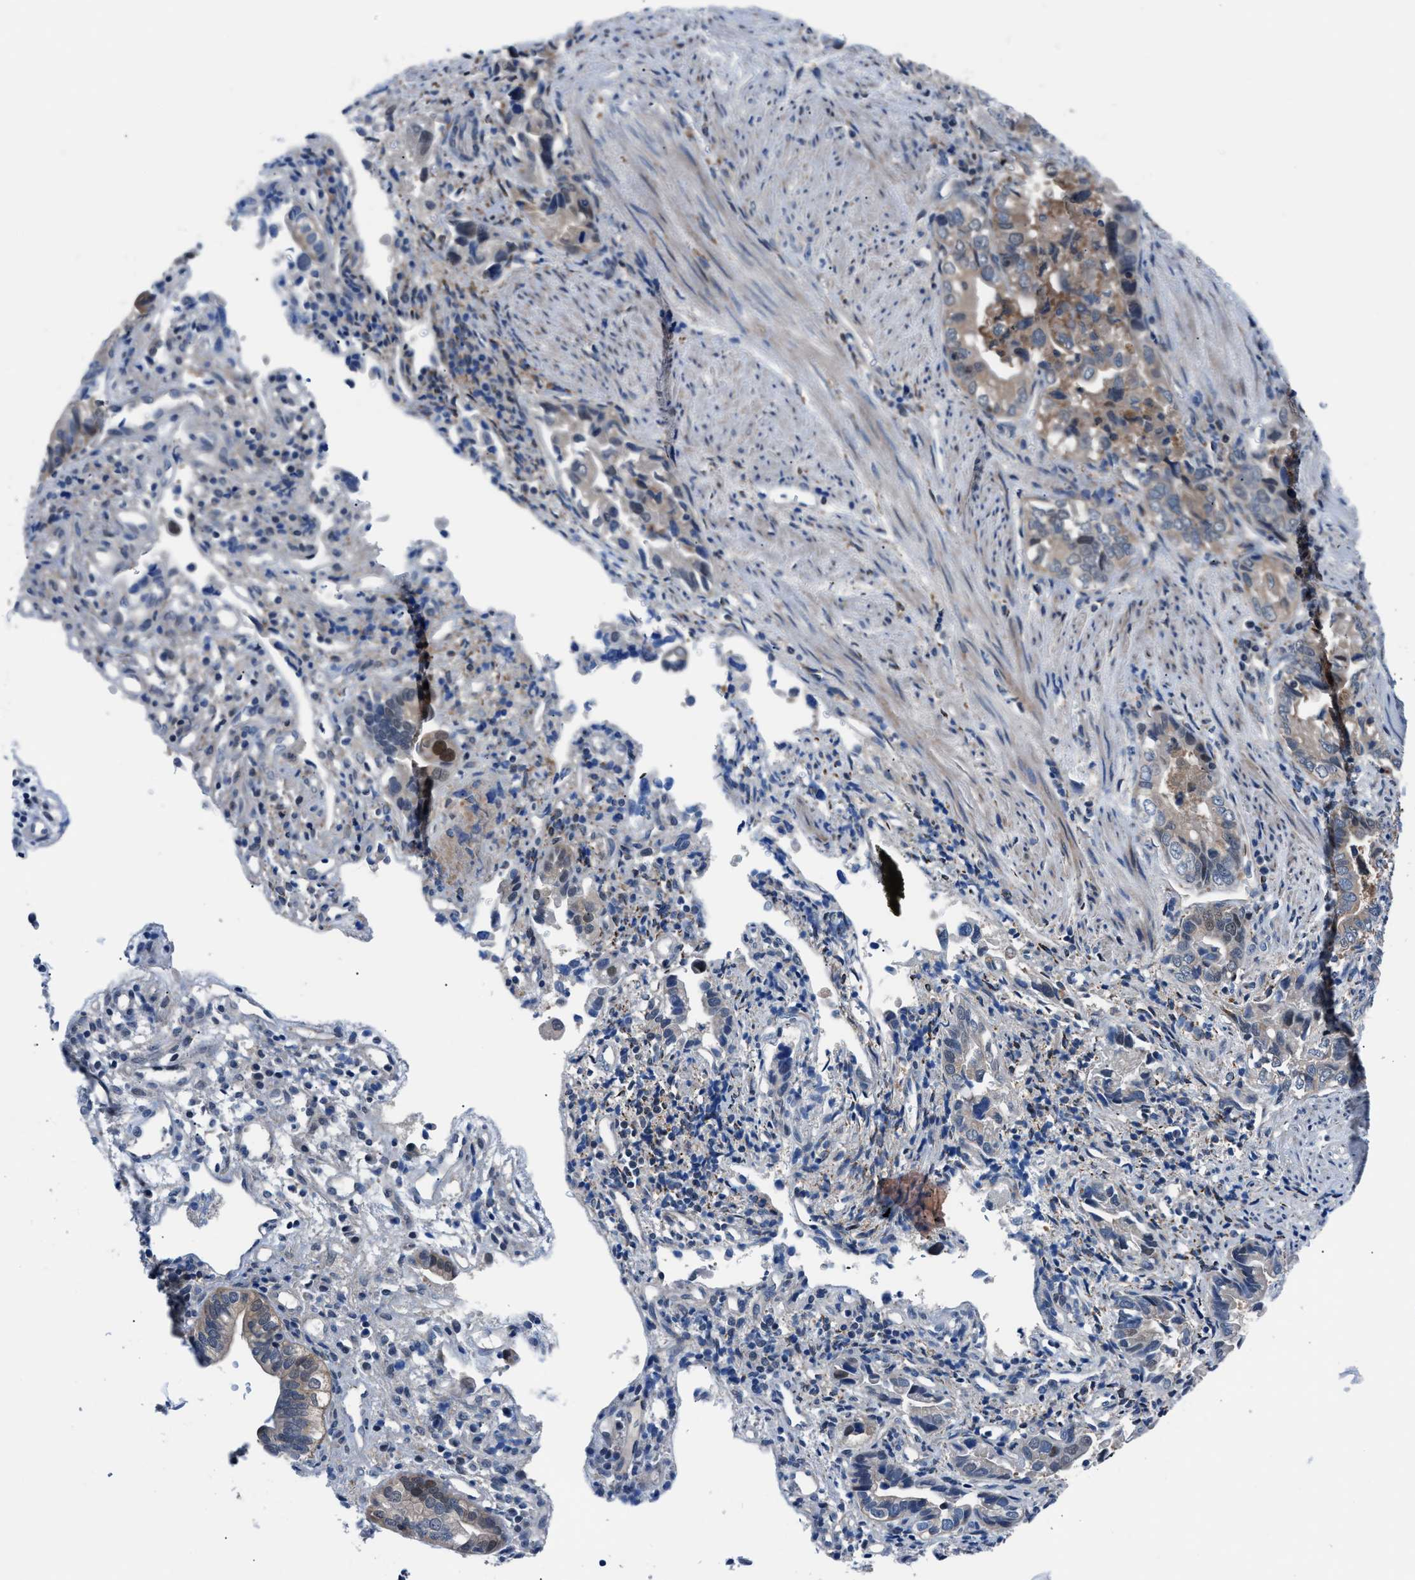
{"staining": {"intensity": "weak", "quantity": ">75%", "location": "cytoplasmic/membranous"}, "tissue": "liver cancer", "cell_type": "Tumor cells", "image_type": "cancer", "snomed": [{"axis": "morphology", "description": "Cholangiocarcinoma"}, {"axis": "topography", "description": "Liver"}], "caption": "A brown stain labels weak cytoplasmic/membranous positivity of a protein in human liver cholangiocarcinoma tumor cells.", "gene": "TMEM45B", "patient": {"sex": "female", "age": 79}}